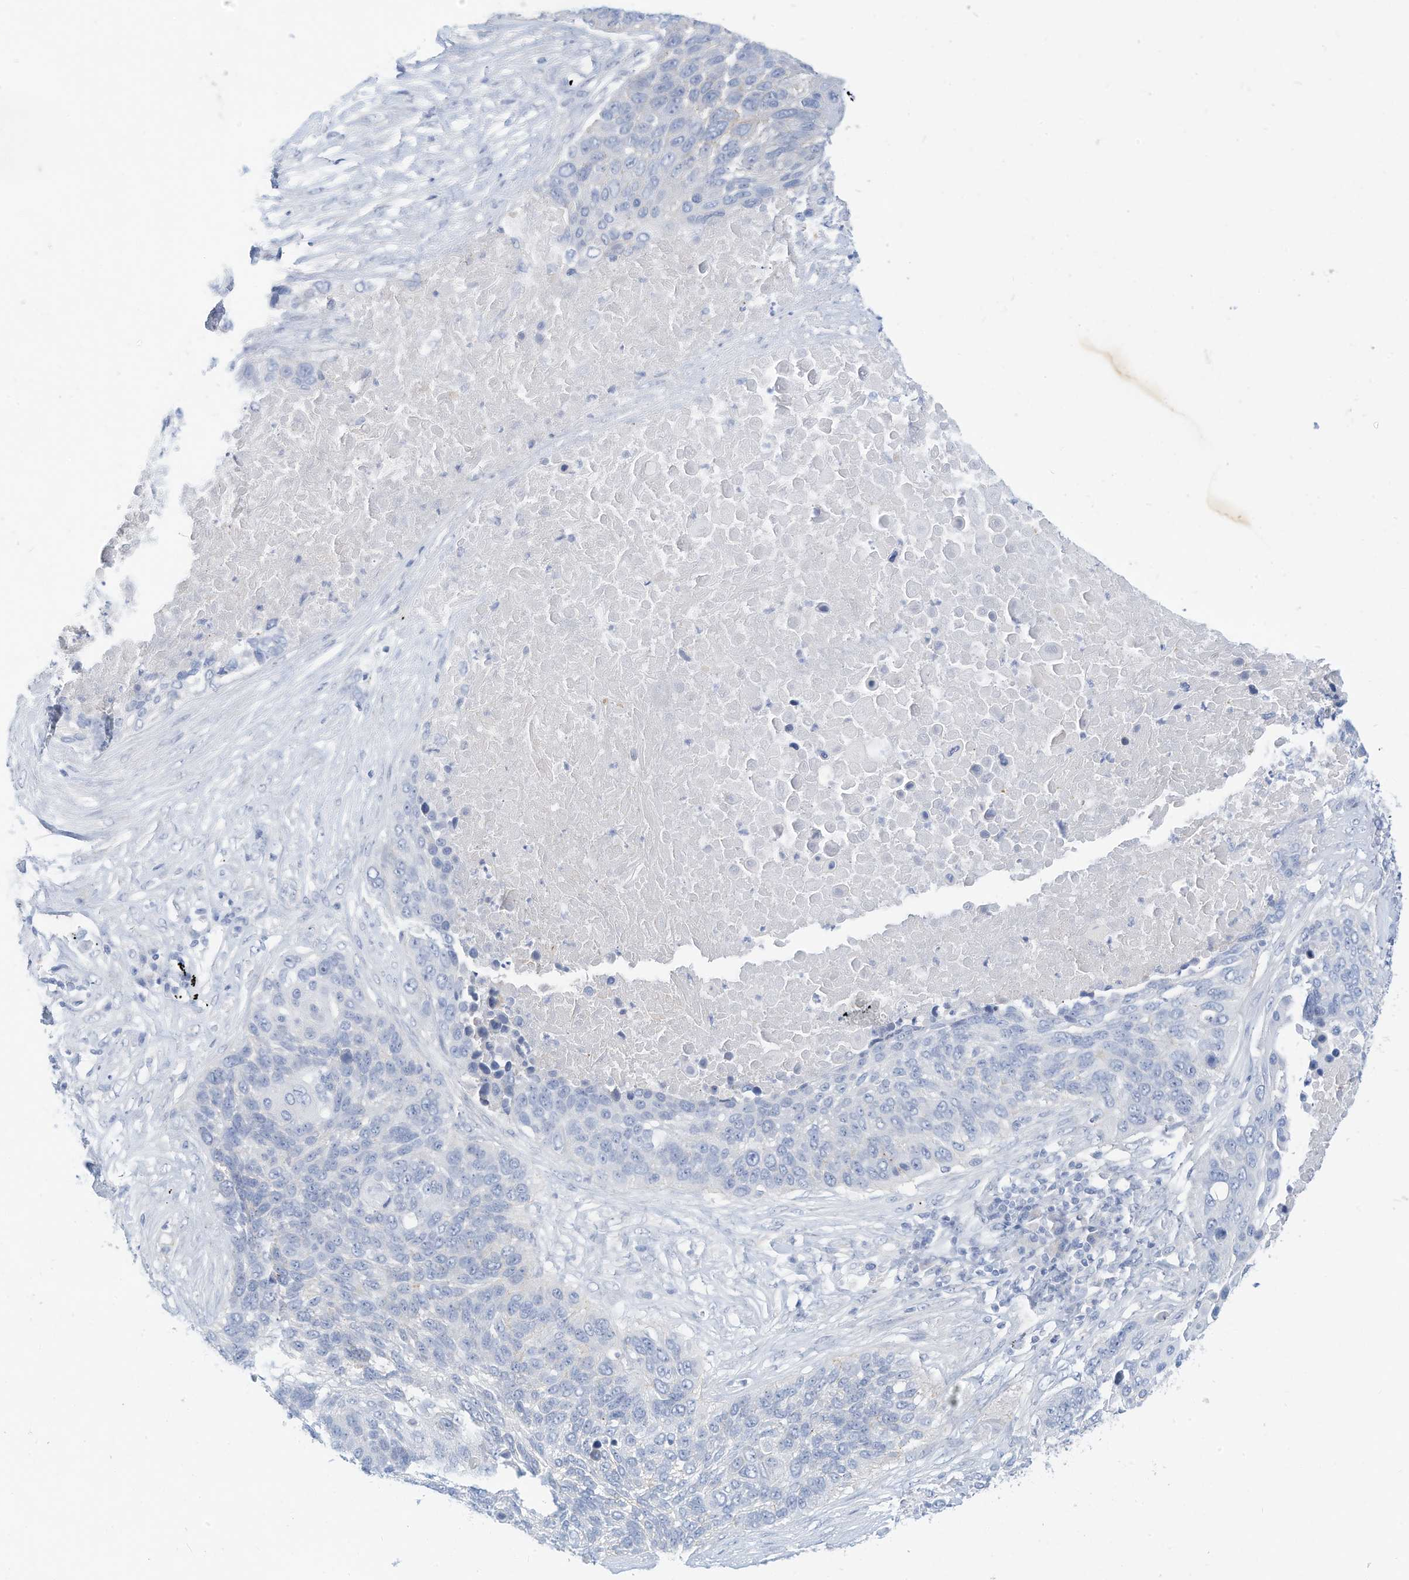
{"staining": {"intensity": "negative", "quantity": "none", "location": "none"}, "tissue": "lung cancer", "cell_type": "Tumor cells", "image_type": "cancer", "snomed": [{"axis": "morphology", "description": "Squamous cell carcinoma, NOS"}, {"axis": "topography", "description": "Lung"}], "caption": "Histopathology image shows no significant protein expression in tumor cells of lung cancer. (DAB (3,3'-diaminobenzidine) immunohistochemistry (IHC), high magnification).", "gene": "SPOCD1", "patient": {"sex": "male", "age": 66}}